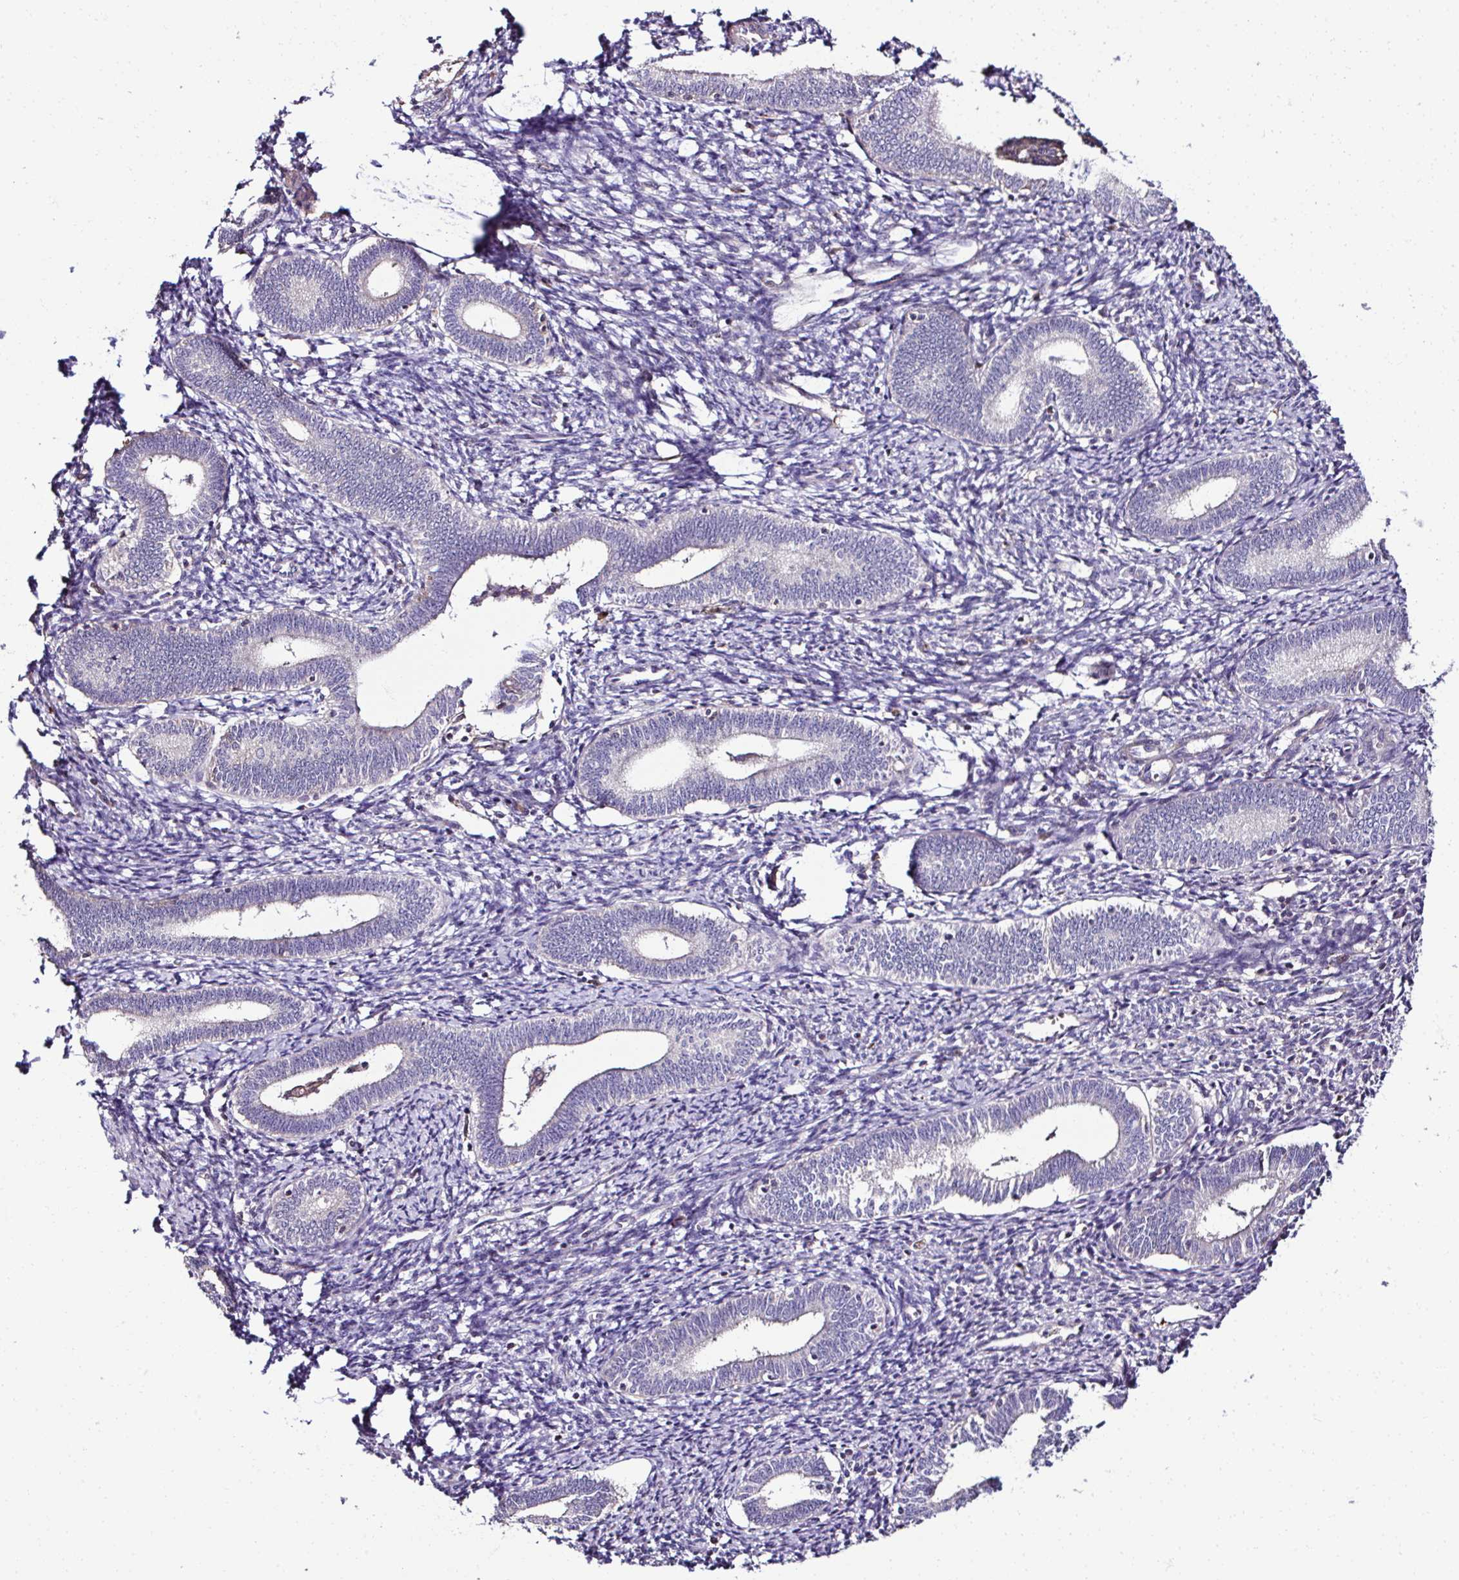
{"staining": {"intensity": "negative", "quantity": "none", "location": "none"}, "tissue": "endometrium", "cell_type": "Cells in endometrial stroma", "image_type": "normal", "snomed": [{"axis": "morphology", "description": "Normal tissue, NOS"}, {"axis": "topography", "description": "Endometrium"}], "caption": "Endometrium stained for a protein using immunohistochemistry exhibits no positivity cells in endometrial stroma.", "gene": "CCDC85C", "patient": {"sex": "female", "age": 41}}